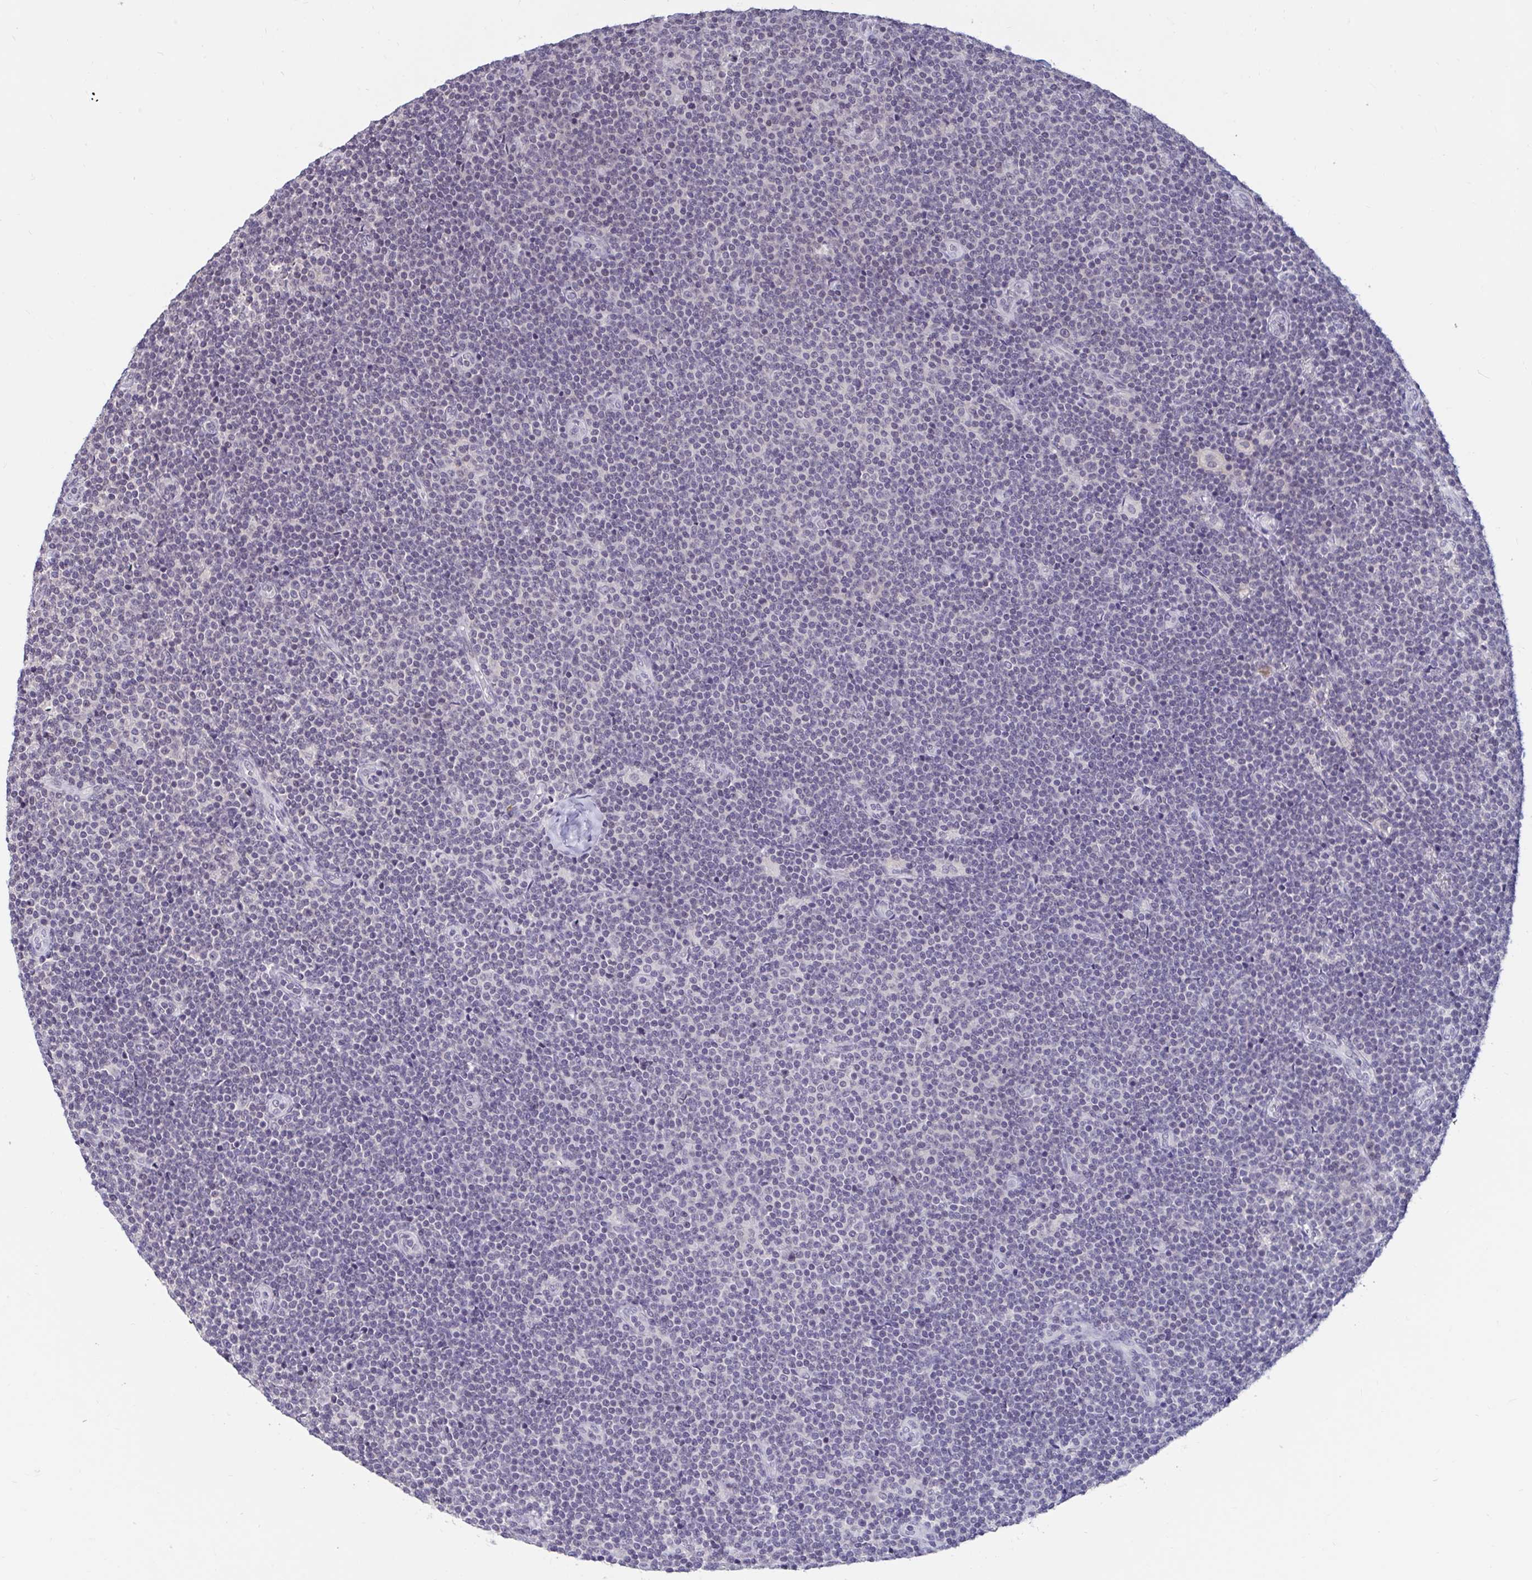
{"staining": {"intensity": "negative", "quantity": "none", "location": "none"}, "tissue": "lymphoma", "cell_type": "Tumor cells", "image_type": "cancer", "snomed": [{"axis": "morphology", "description": "Malignant lymphoma, non-Hodgkin's type, Low grade"}, {"axis": "topography", "description": "Lymph node"}], "caption": "IHC photomicrograph of neoplastic tissue: human lymphoma stained with DAB (3,3'-diaminobenzidine) displays no significant protein expression in tumor cells.", "gene": "ARPP19", "patient": {"sex": "male", "age": 48}}